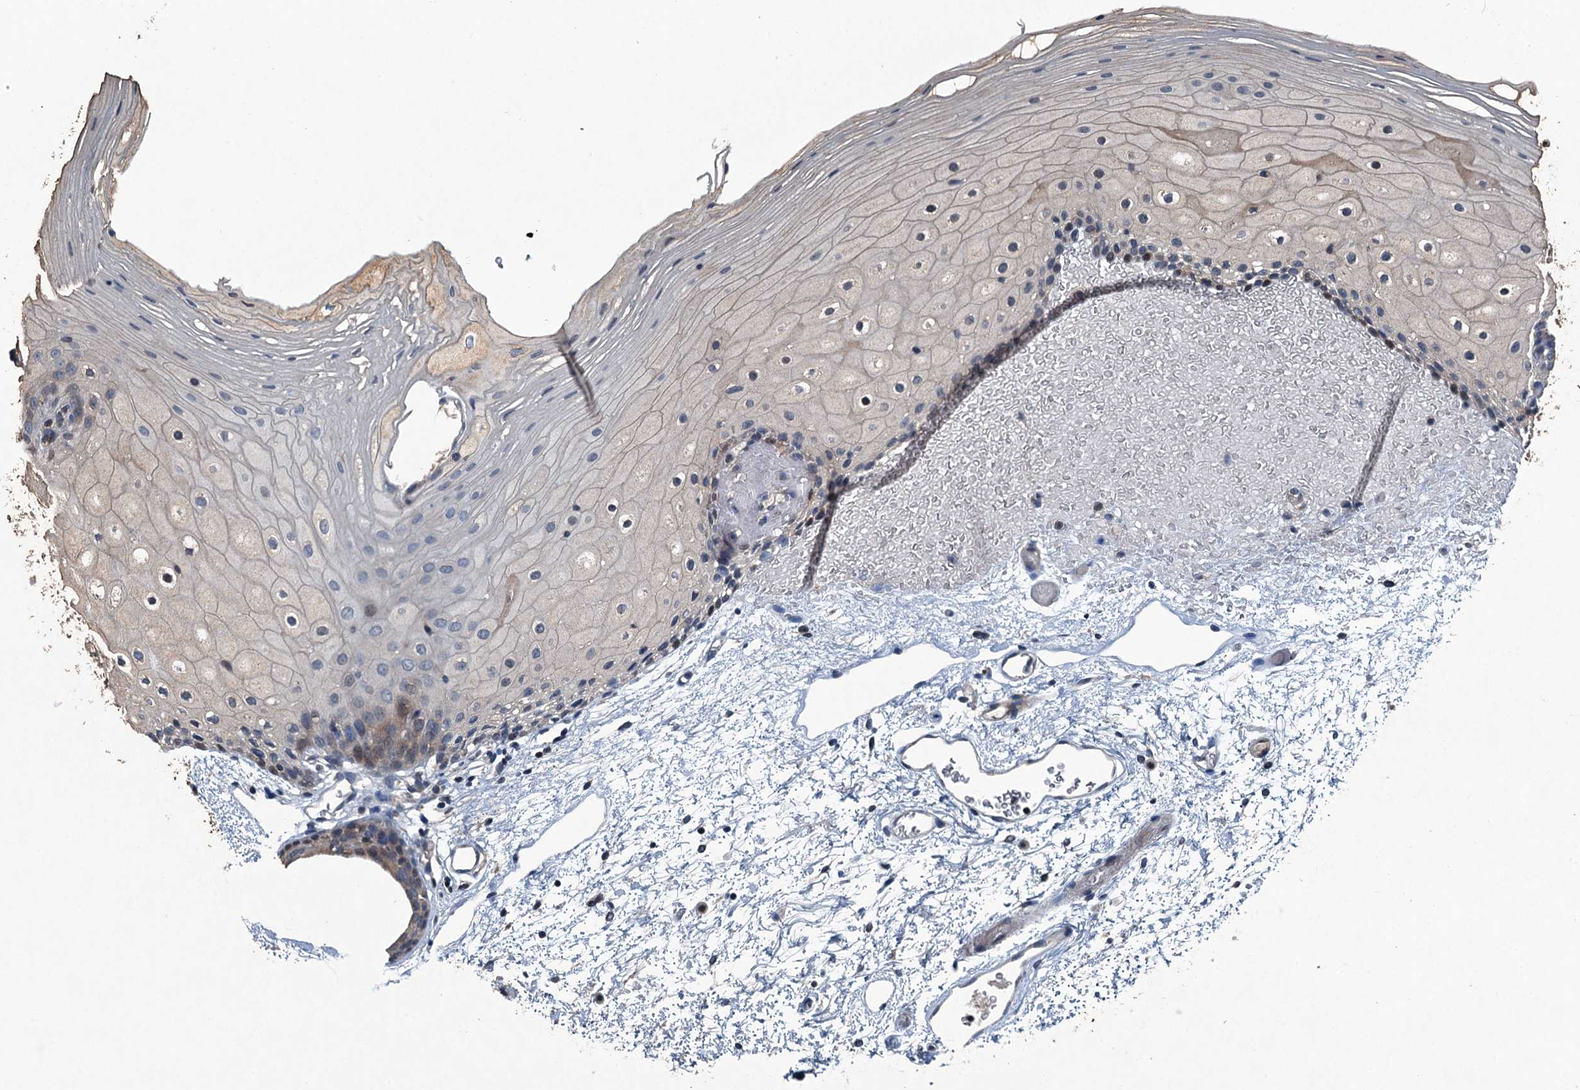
{"staining": {"intensity": "moderate", "quantity": "<25%", "location": "cytoplasmic/membranous,nuclear"}, "tissue": "oral mucosa", "cell_type": "Squamous epithelial cells", "image_type": "normal", "snomed": [{"axis": "morphology", "description": "Normal tissue, NOS"}, {"axis": "topography", "description": "Oral tissue"}], "caption": "Protein expression analysis of benign human oral mucosa reveals moderate cytoplasmic/membranous,nuclear positivity in approximately <25% of squamous epithelial cells. The staining was performed using DAB (3,3'-diaminobenzidine), with brown indicating positive protein expression. Nuclei are stained blue with hematoxylin.", "gene": "NAA60", "patient": {"sex": "female", "age": 70}}